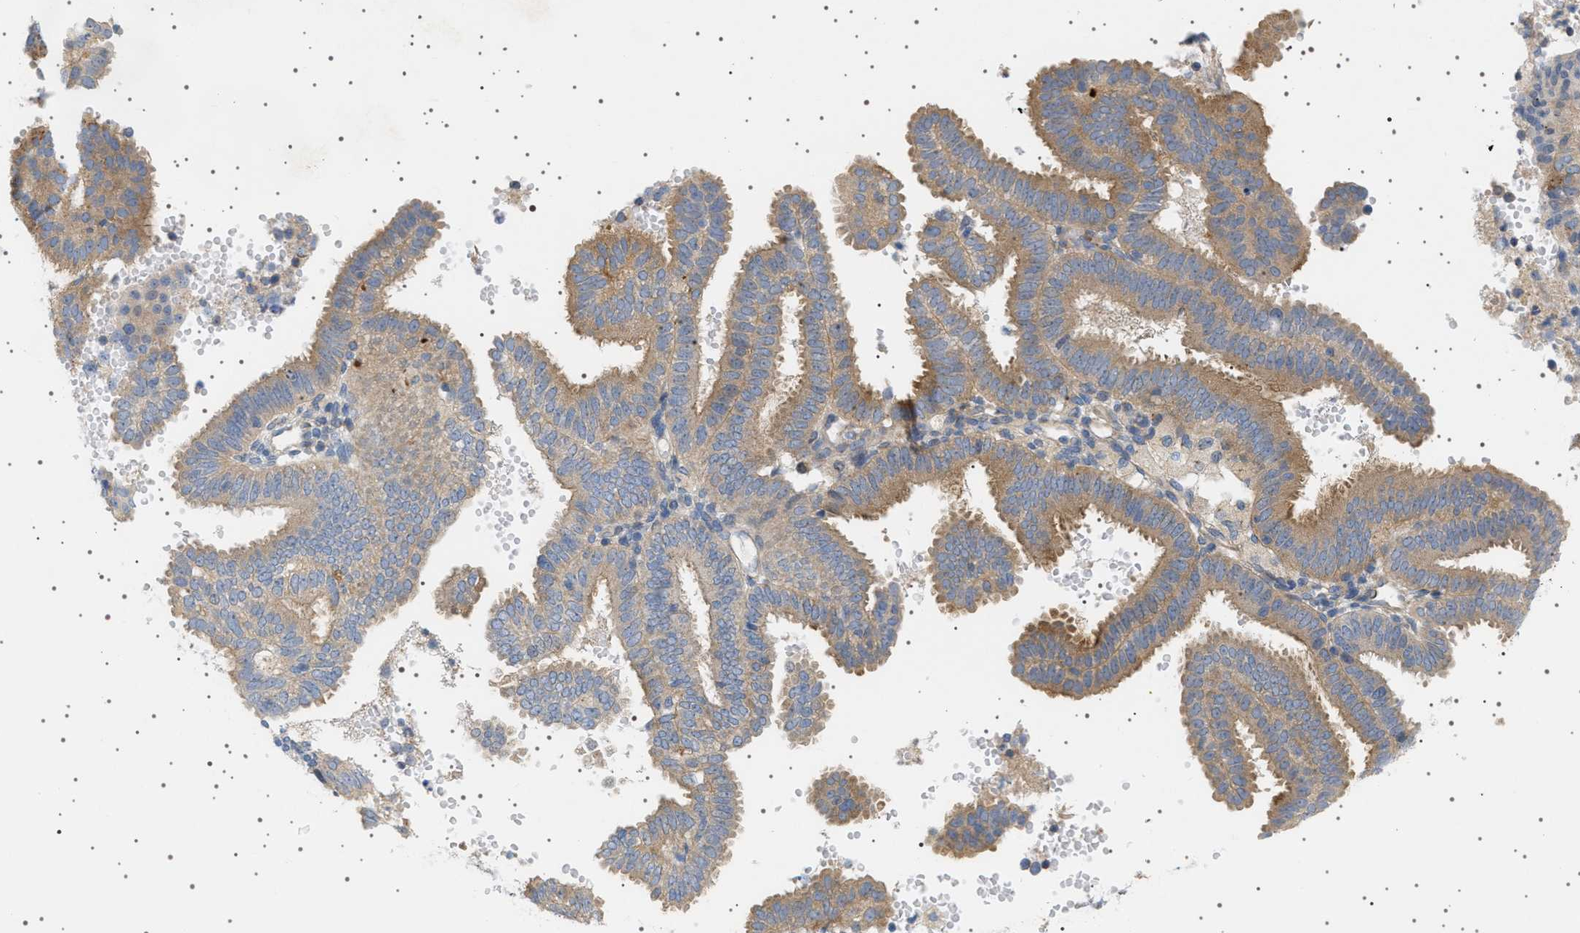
{"staining": {"intensity": "moderate", "quantity": "25%-75%", "location": "cytoplasmic/membranous"}, "tissue": "endometrial cancer", "cell_type": "Tumor cells", "image_type": "cancer", "snomed": [{"axis": "morphology", "description": "Adenocarcinoma, NOS"}, {"axis": "topography", "description": "Endometrium"}], "caption": "Immunohistochemistry micrograph of neoplastic tissue: endometrial adenocarcinoma stained using immunohistochemistry demonstrates medium levels of moderate protein expression localized specifically in the cytoplasmic/membranous of tumor cells, appearing as a cytoplasmic/membranous brown color.", "gene": "ADCY10", "patient": {"sex": "female", "age": 58}}